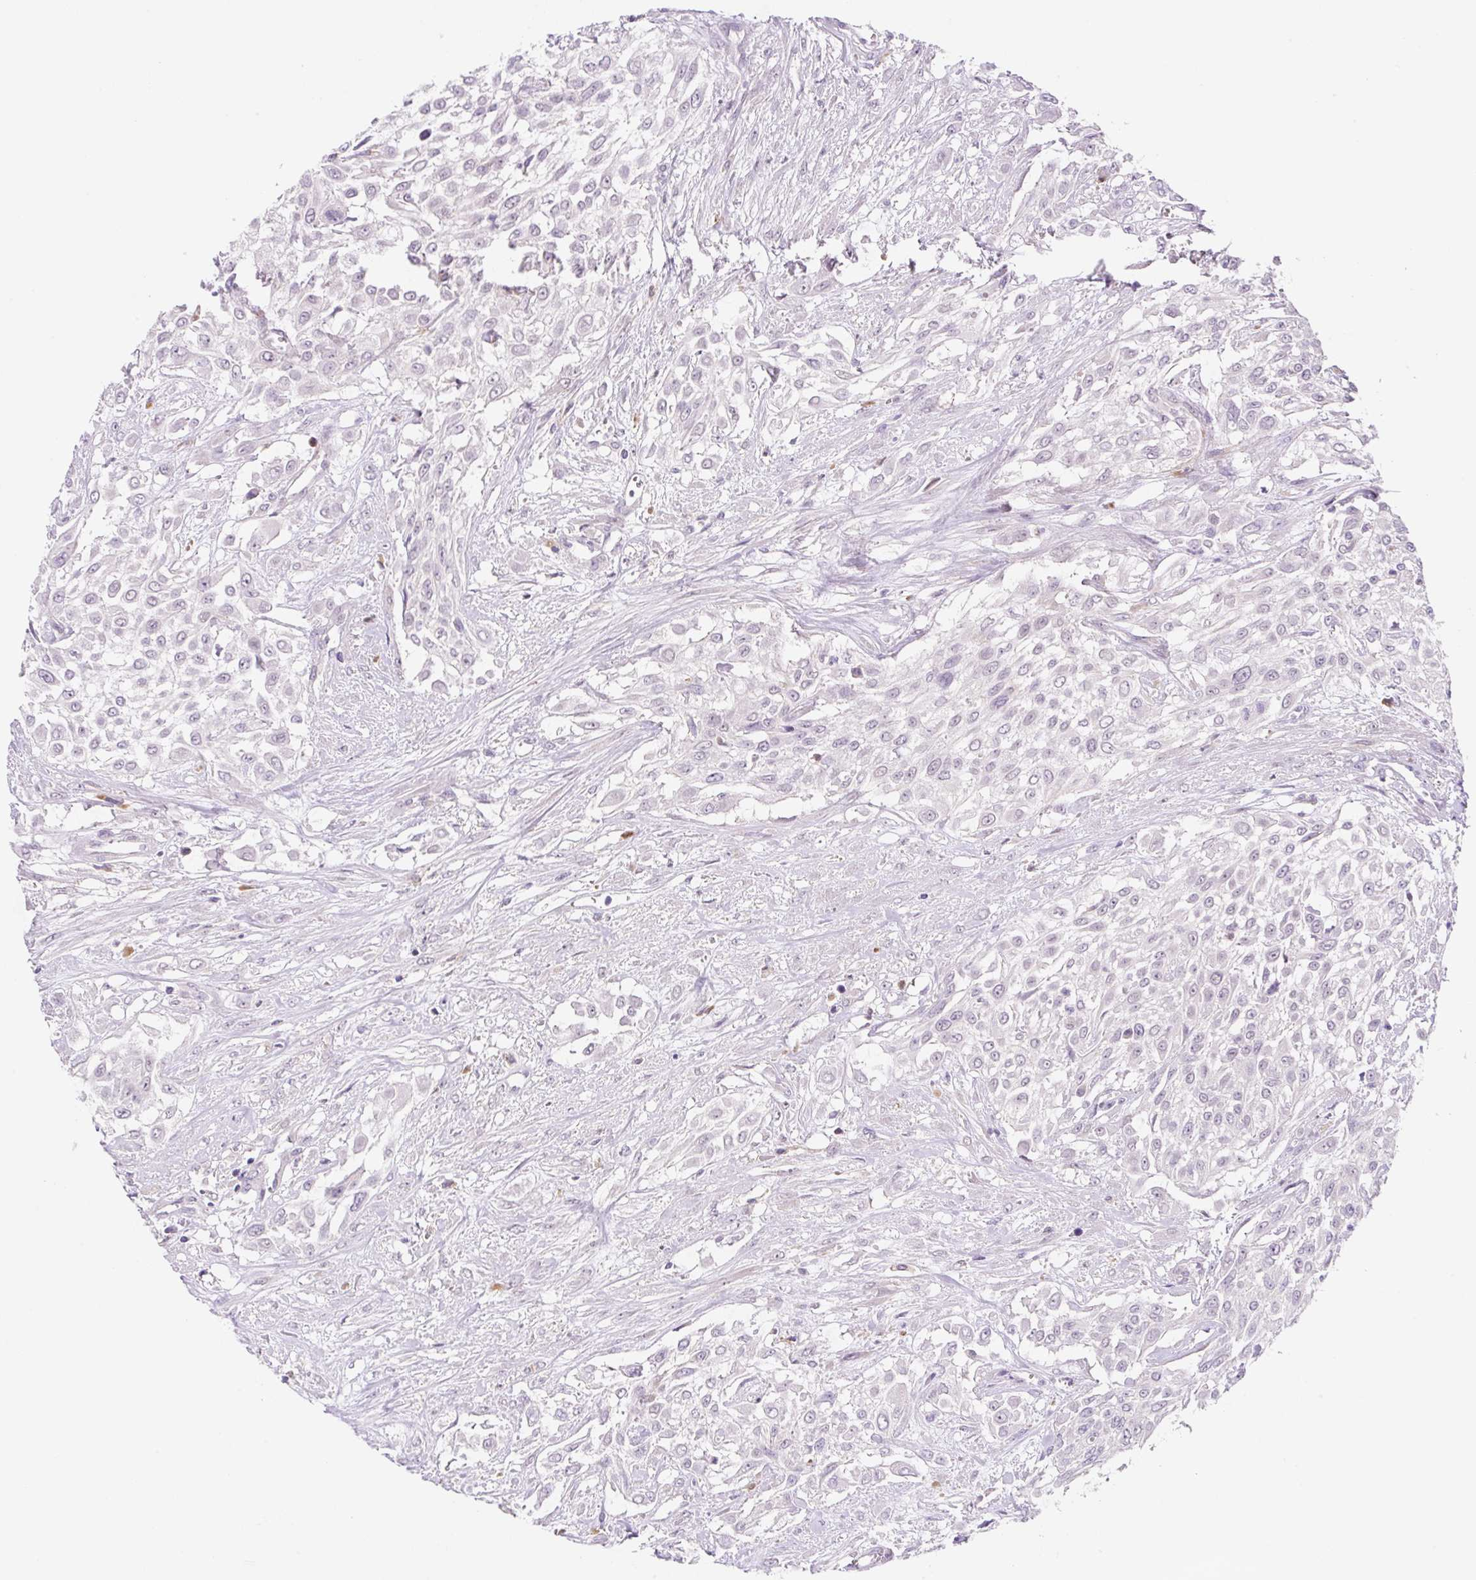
{"staining": {"intensity": "negative", "quantity": "none", "location": "none"}, "tissue": "urothelial cancer", "cell_type": "Tumor cells", "image_type": "cancer", "snomed": [{"axis": "morphology", "description": "Urothelial carcinoma, High grade"}, {"axis": "topography", "description": "Urinary bladder"}], "caption": "Protein analysis of urothelial cancer displays no significant staining in tumor cells. (Immunohistochemistry, brightfield microscopy, high magnification).", "gene": "CEBPZOS", "patient": {"sex": "male", "age": 57}}